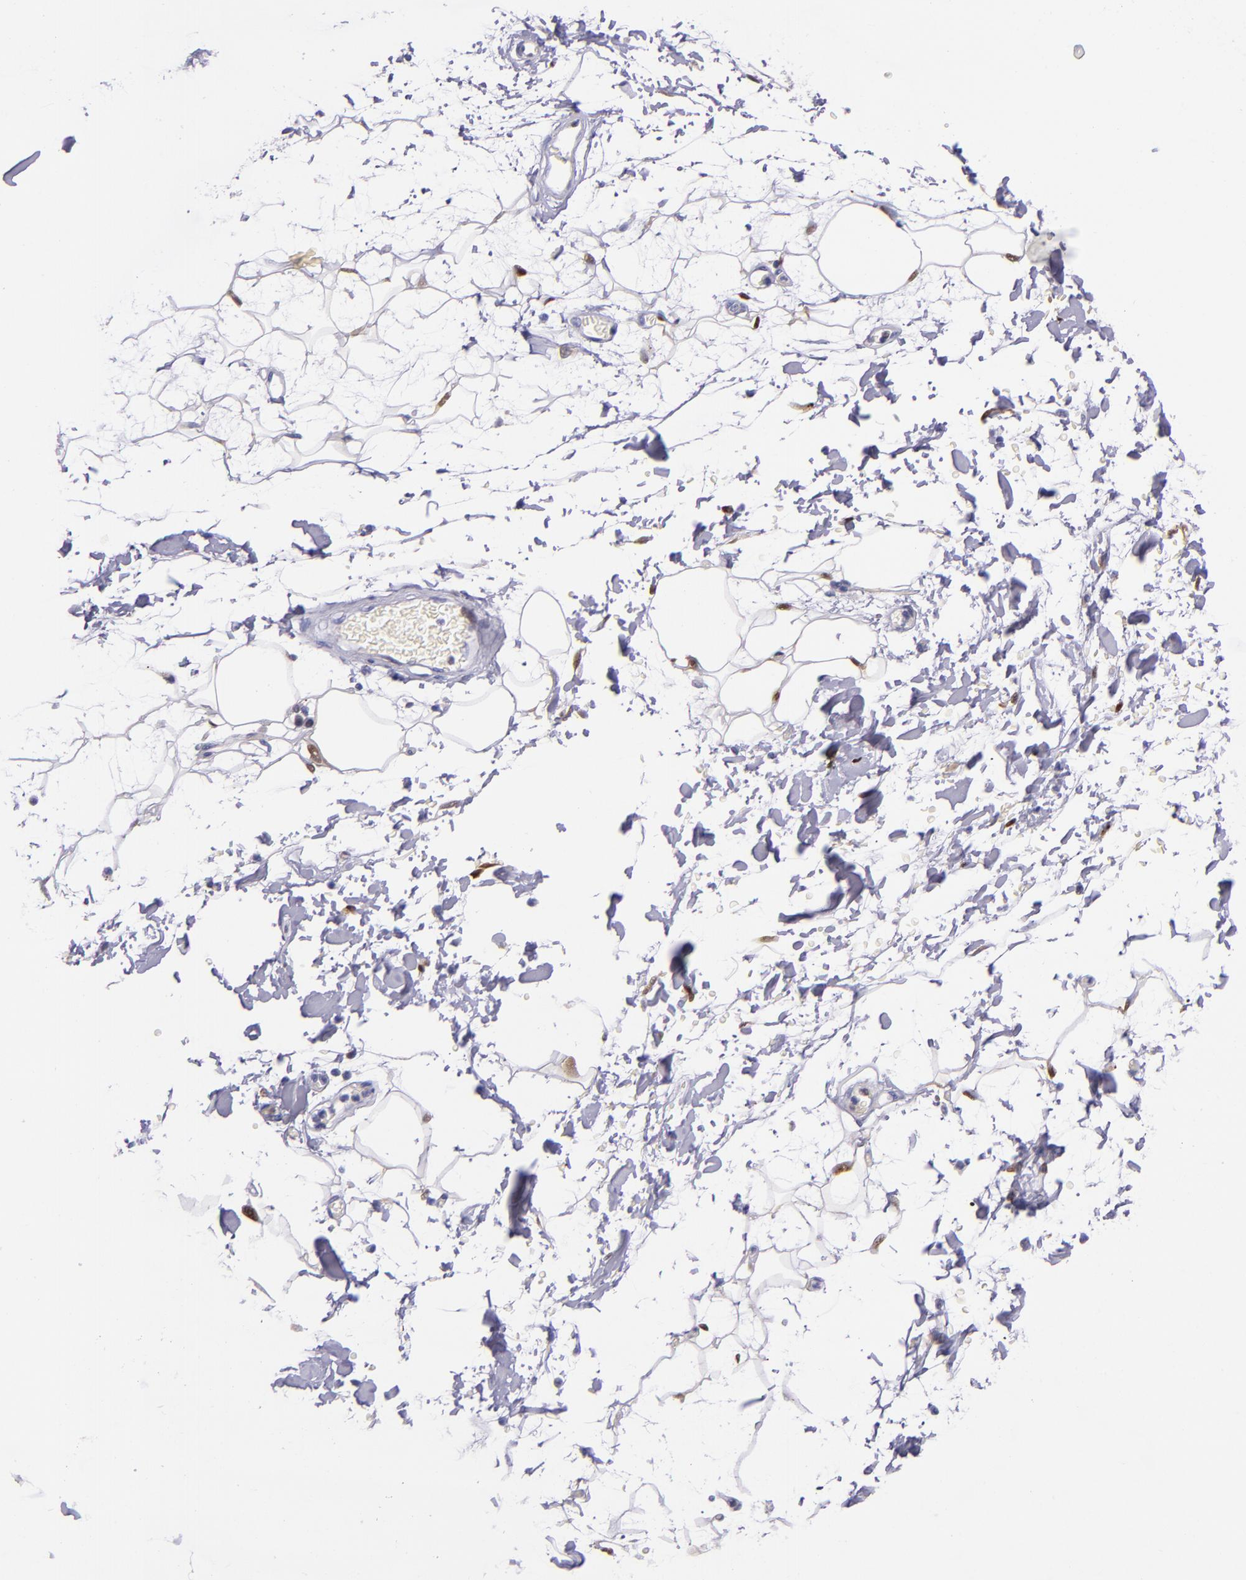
{"staining": {"intensity": "strong", "quantity": ">75%", "location": "cytoplasmic/membranous,nuclear"}, "tissue": "adipose tissue", "cell_type": "Adipocytes", "image_type": "normal", "snomed": [{"axis": "morphology", "description": "Normal tissue, NOS"}, {"axis": "topography", "description": "Soft tissue"}], "caption": "This image exhibits immunohistochemistry (IHC) staining of unremarkable adipose tissue, with high strong cytoplasmic/membranous,nuclear positivity in about >75% of adipocytes.", "gene": "LGALS1", "patient": {"sex": "male", "age": 72}}